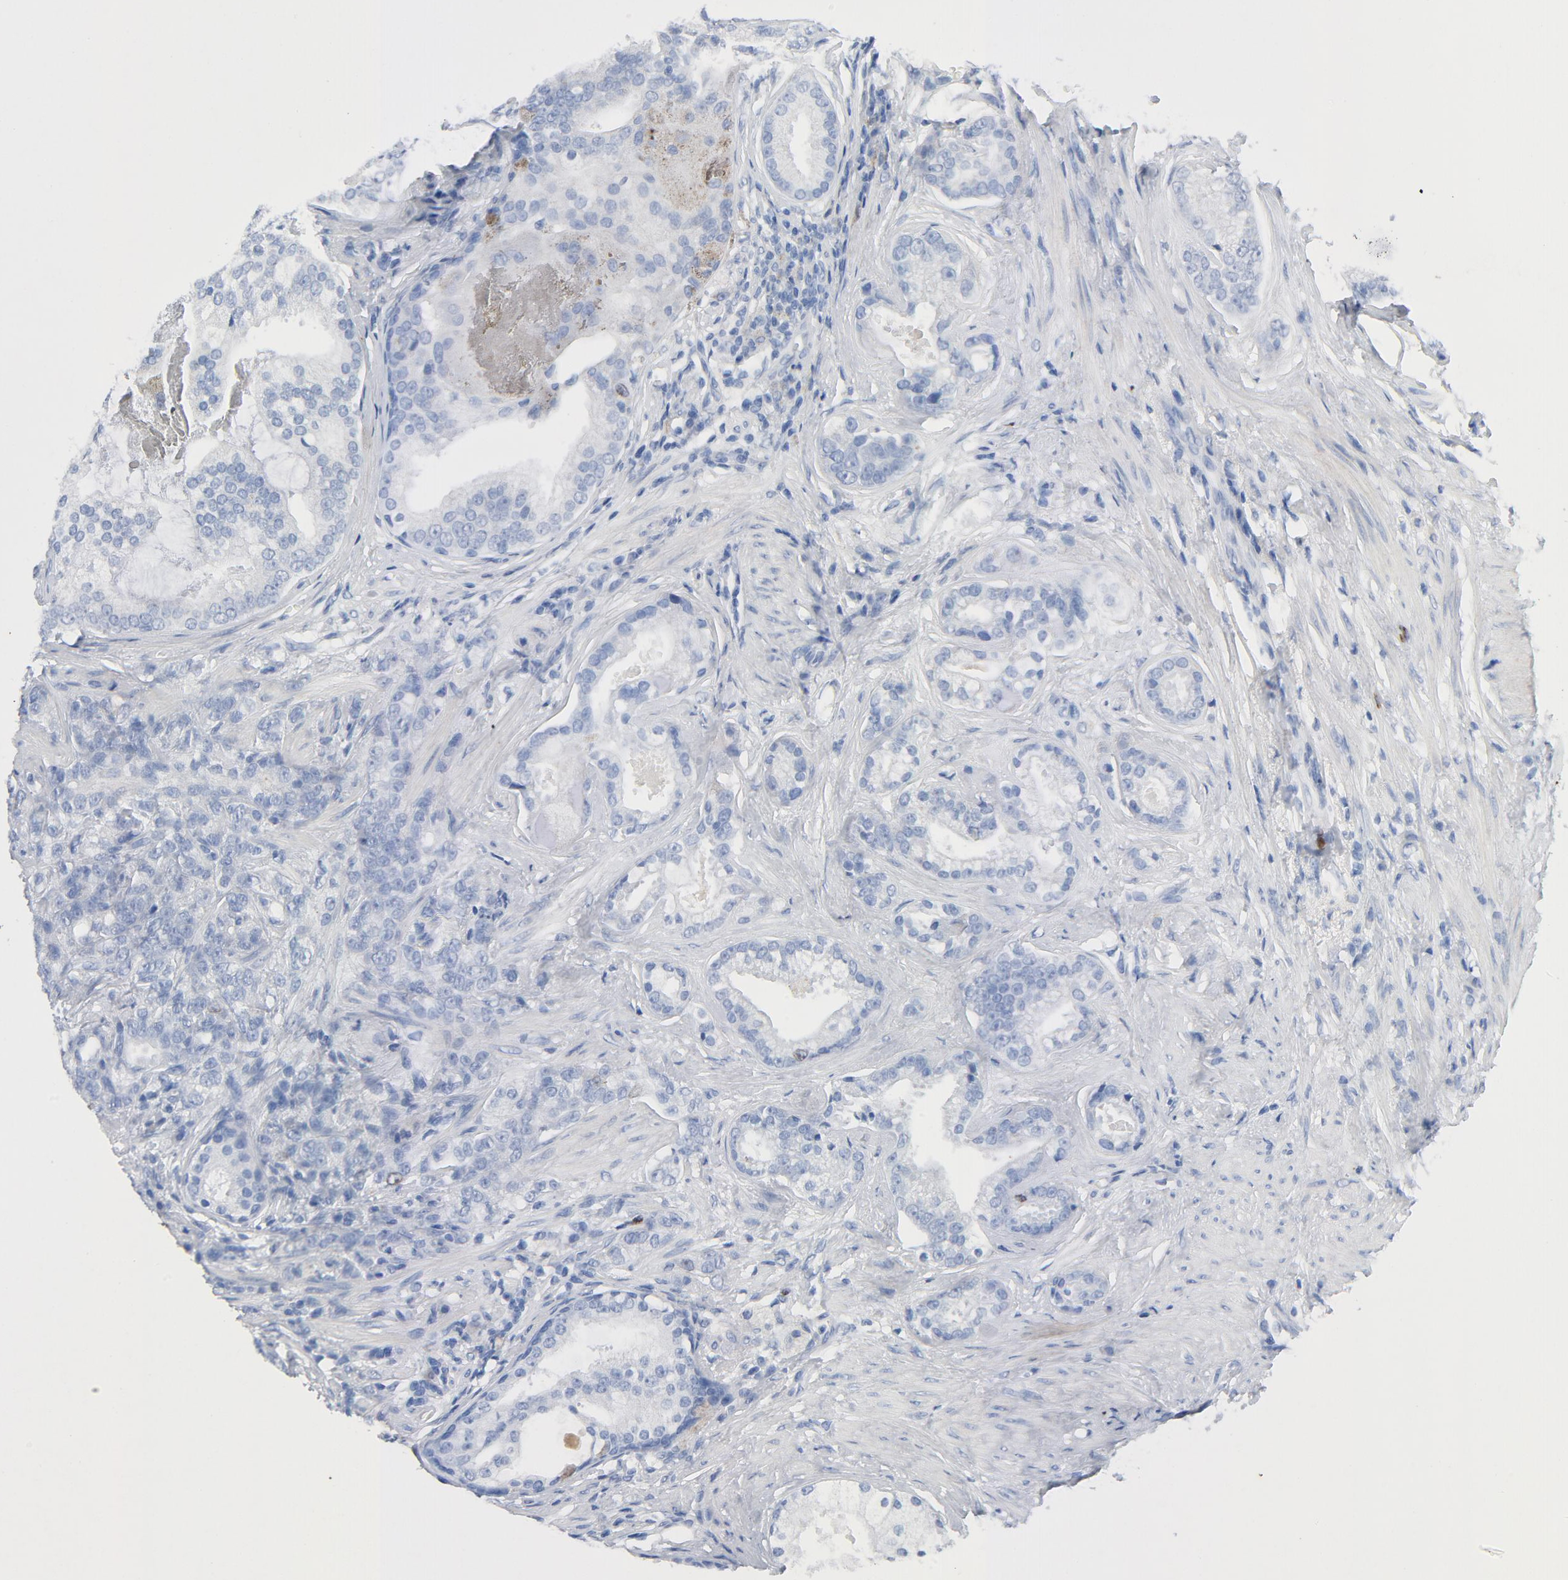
{"staining": {"intensity": "moderate", "quantity": "<25%", "location": "nuclear"}, "tissue": "prostate cancer", "cell_type": "Tumor cells", "image_type": "cancer", "snomed": [{"axis": "morphology", "description": "Adenocarcinoma, Low grade"}, {"axis": "topography", "description": "Prostate"}], "caption": "A low amount of moderate nuclear staining is appreciated in approximately <25% of tumor cells in prostate cancer (low-grade adenocarcinoma) tissue.", "gene": "BIRC5", "patient": {"sex": "male", "age": 58}}